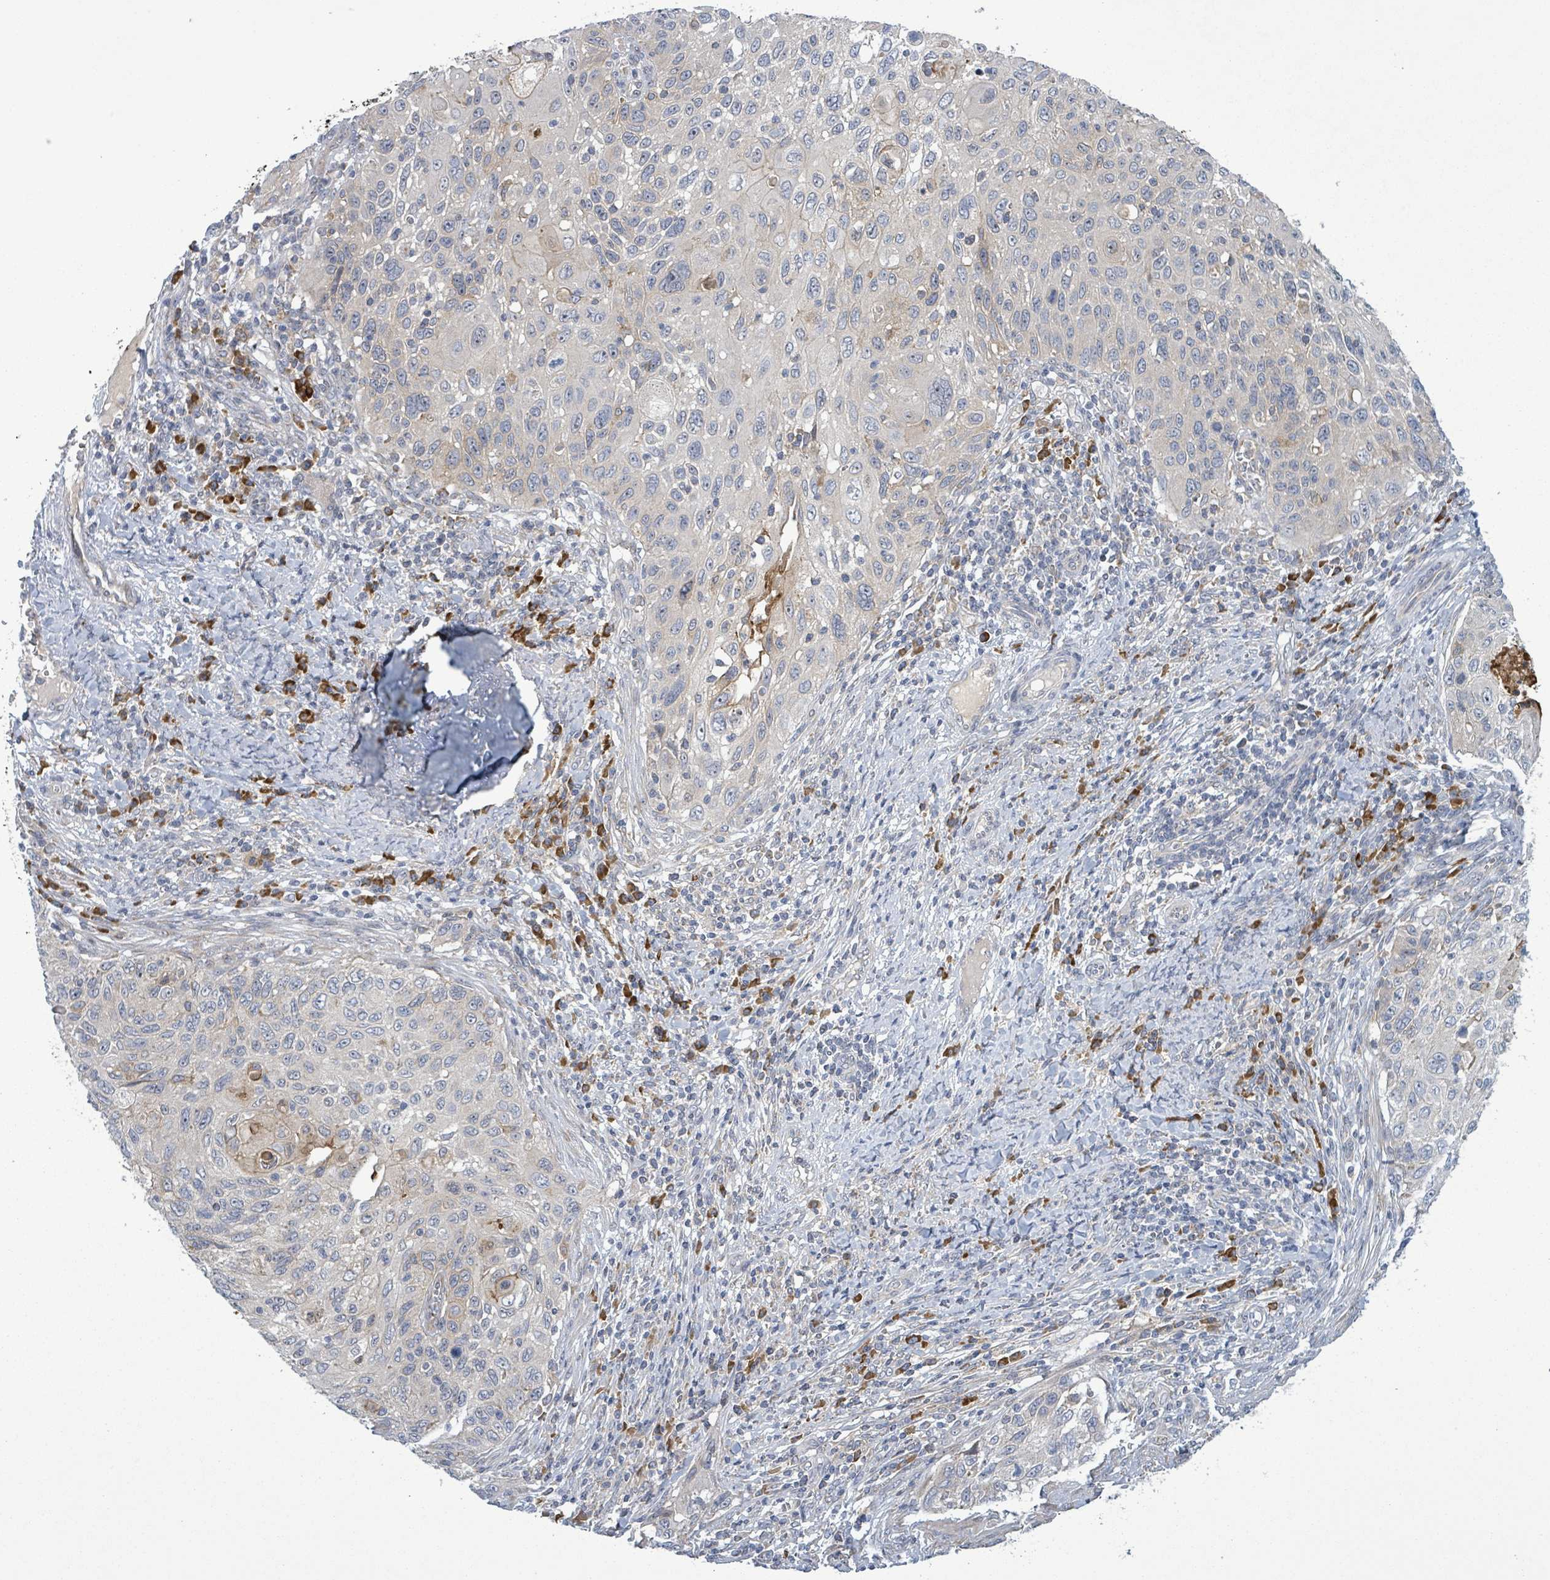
{"staining": {"intensity": "negative", "quantity": "none", "location": "none"}, "tissue": "cervical cancer", "cell_type": "Tumor cells", "image_type": "cancer", "snomed": [{"axis": "morphology", "description": "Squamous cell carcinoma, NOS"}, {"axis": "topography", "description": "Cervix"}], "caption": "Squamous cell carcinoma (cervical) stained for a protein using immunohistochemistry reveals no expression tumor cells.", "gene": "ATP13A1", "patient": {"sex": "female", "age": 70}}